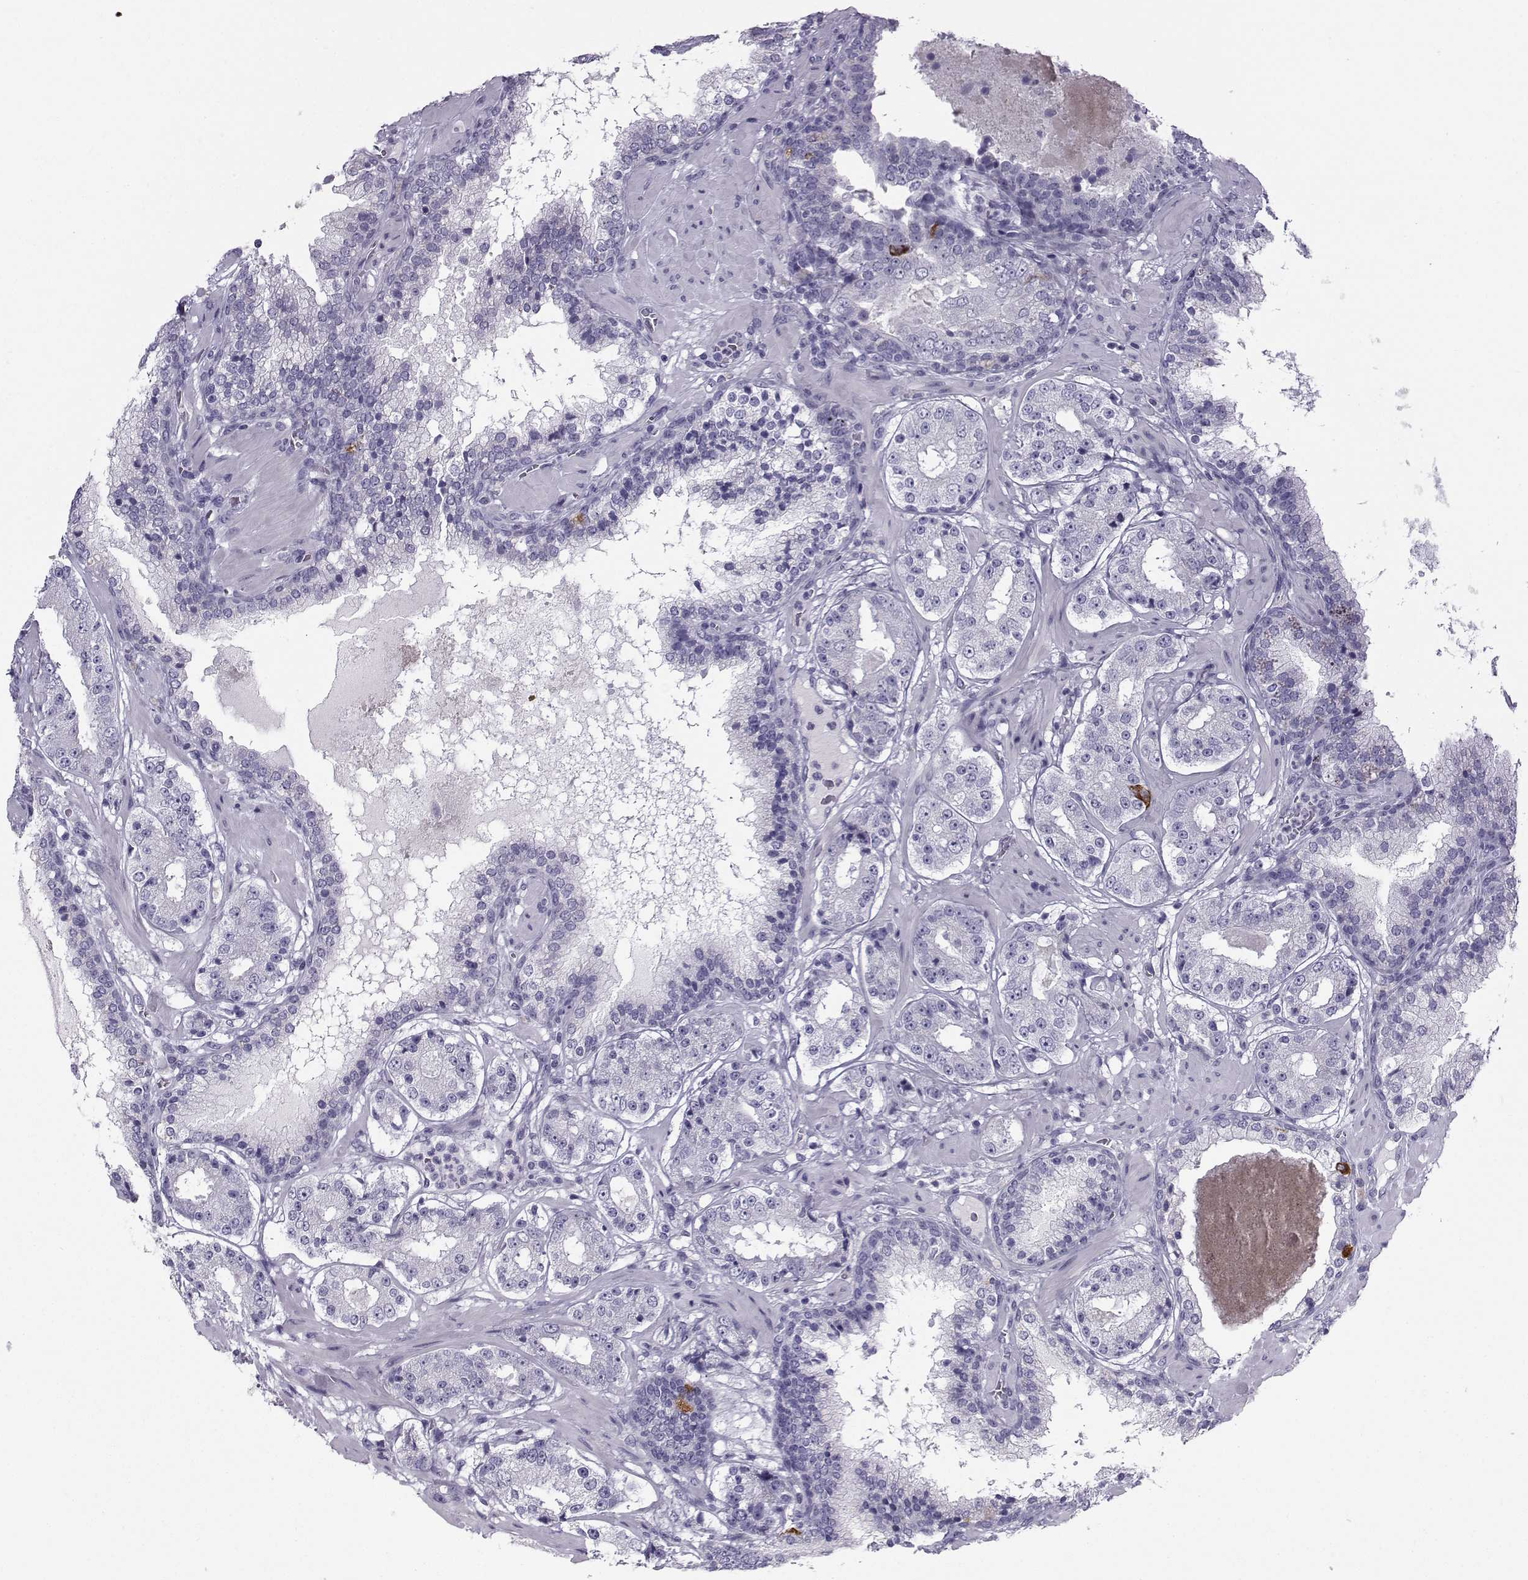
{"staining": {"intensity": "strong", "quantity": "<25%", "location": "cytoplasmic/membranous"}, "tissue": "prostate cancer", "cell_type": "Tumor cells", "image_type": "cancer", "snomed": [{"axis": "morphology", "description": "Adenocarcinoma, Low grade"}, {"axis": "topography", "description": "Prostate"}], "caption": "This is a histology image of IHC staining of prostate cancer (low-grade adenocarcinoma), which shows strong expression in the cytoplasmic/membranous of tumor cells.", "gene": "ZBTB8B", "patient": {"sex": "male", "age": 60}}